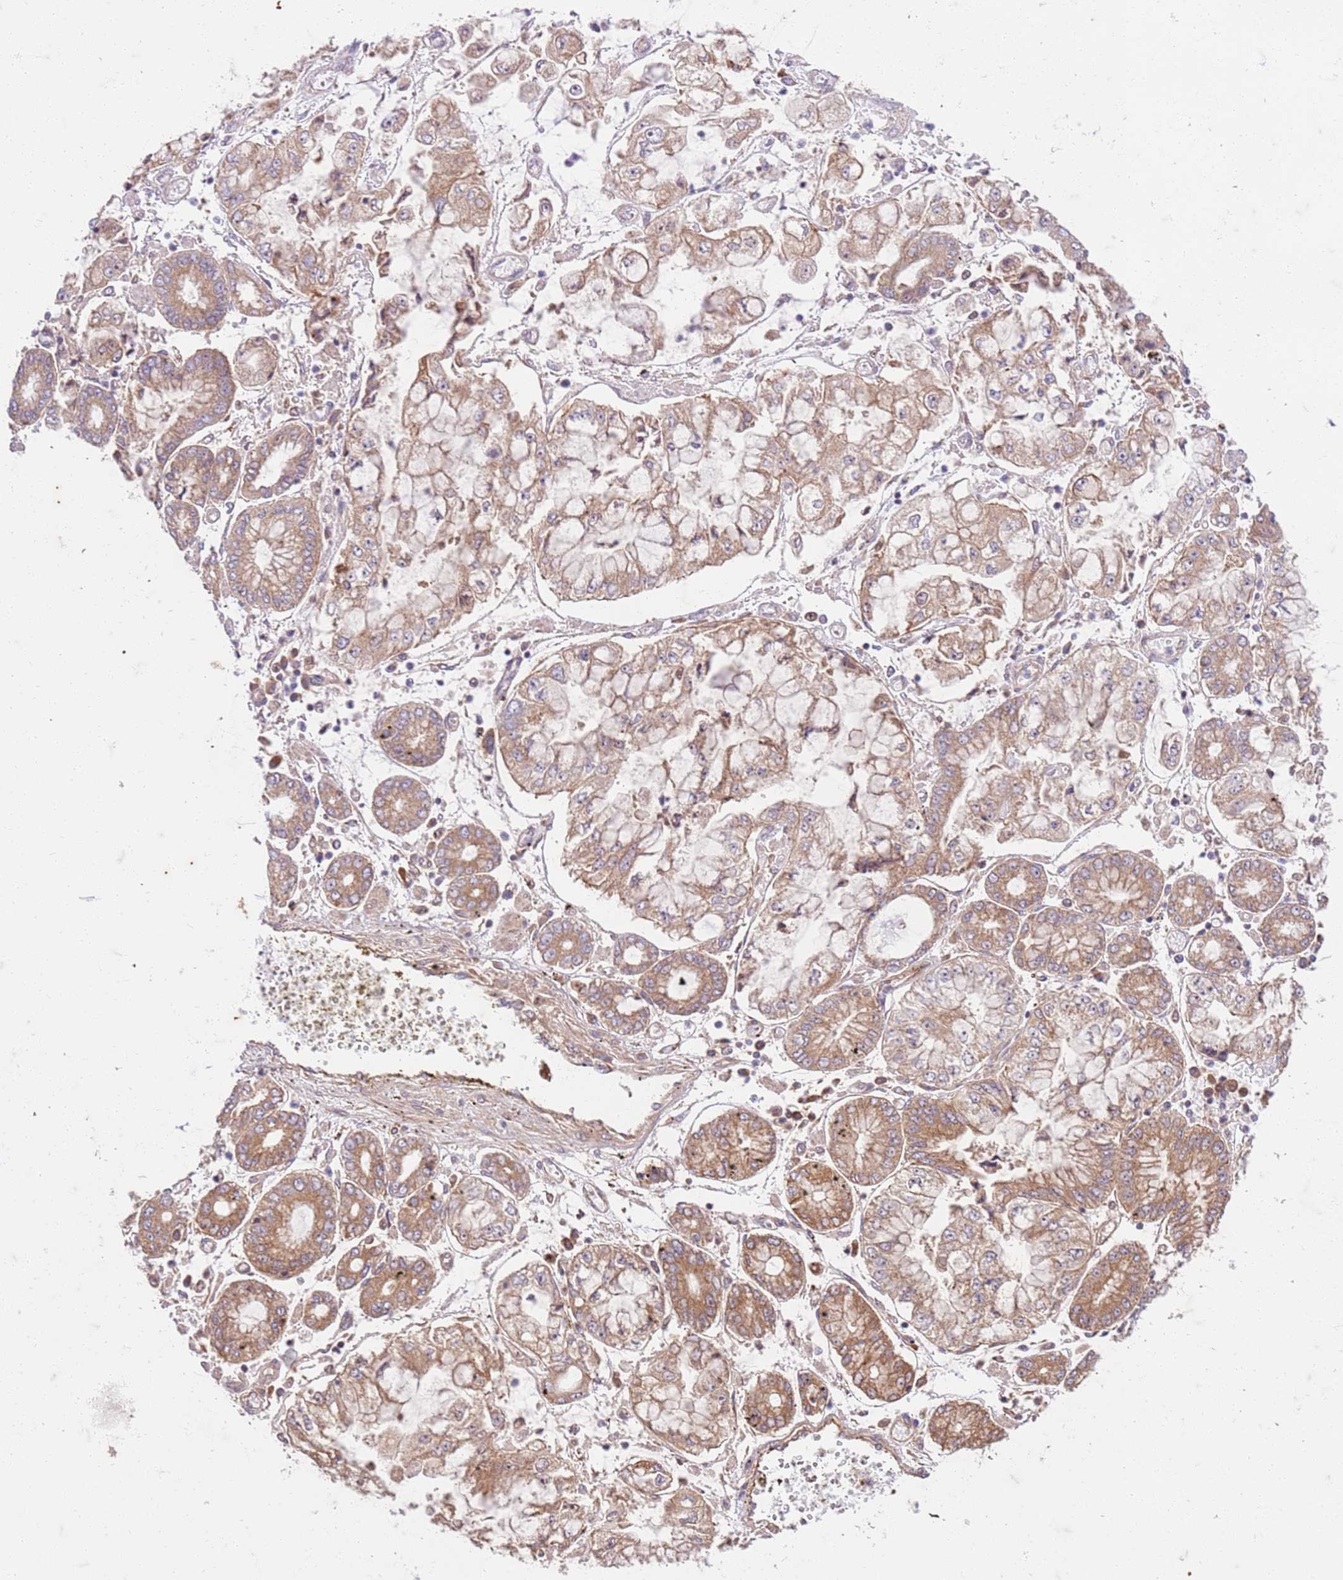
{"staining": {"intensity": "moderate", "quantity": ">75%", "location": "cytoplasmic/membranous"}, "tissue": "stomach cancer", "cell_type": "Tumor cells", "image_type": "cancer", "snomed": [{"axis": "morphology", "description": "Adenocarcinoma, NOS"}, {"axis": "topography", "description": "Stomach"}], "caption": "Stomach cancer (adenocarcinoma) stained for a protein reveals moderate cytoplasmic/membranous positivity in tumor cells.", "gene": "OSBP", "patient": {"sex": "male", "age": 76}}